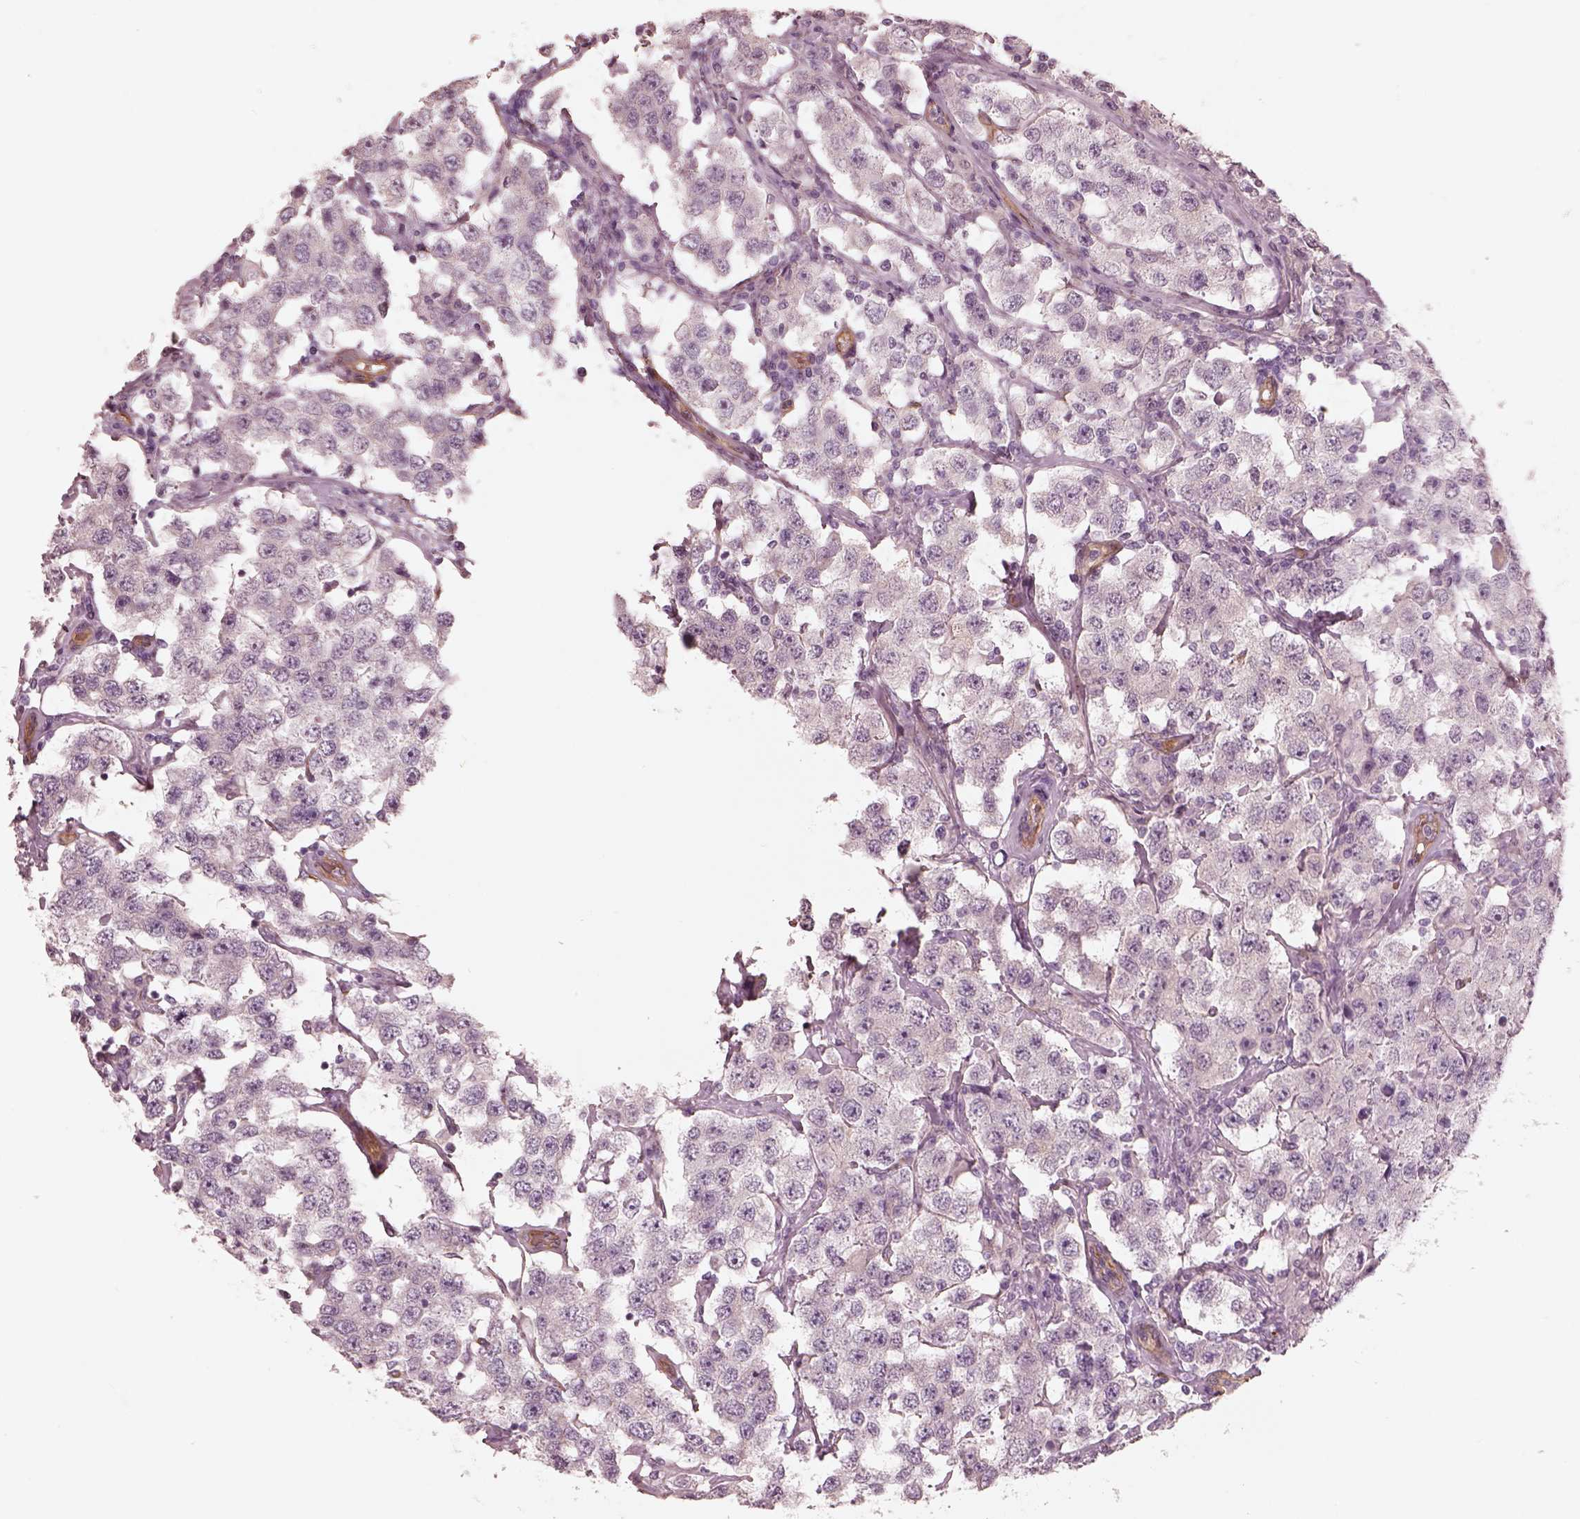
{"staining": {"intensity": "negative", "quantity": "none", "location": "none"}, "tissue": "testis cancer", "cell_type": "Tumor cells", "image_type": "cancer", "snomed": [{"axis": "morphology", "description": "Seminoma, NOS"}, {"axis": "topography", "description": "Testis"}], "caption": "Immunohistochemistry (IHC) of human seminoma (testis) displays no expression in tumor cells.", "gene": "CRYM", "patient": {"sex": "male", "age": 52}}